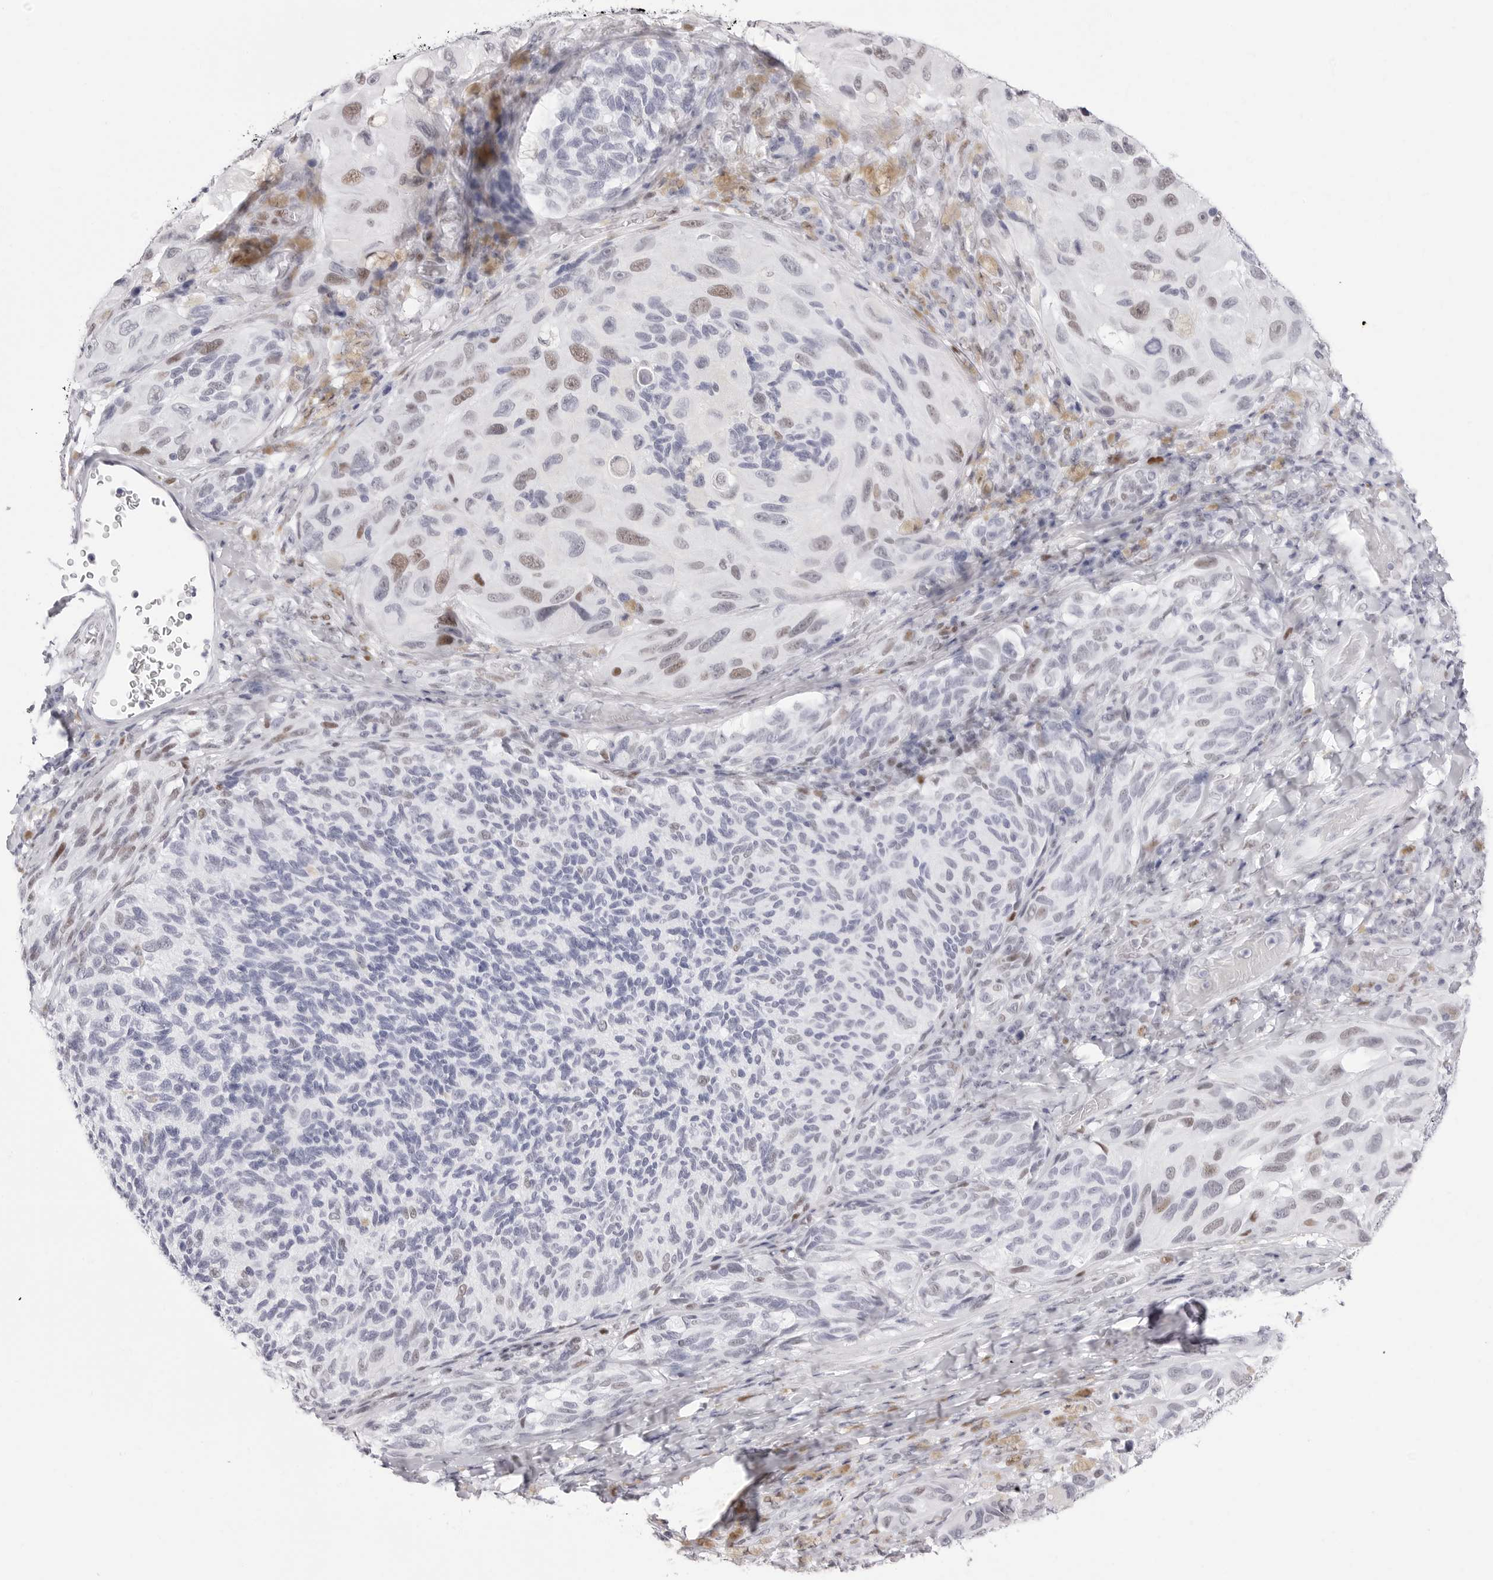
{"staining": {"intensity": "weak", "quantity": "25%-75%", "location": "nuclear"}, "tissue": "melanoma", "cell_type": "Tumor cells", "image_type": "cancer", "snomed": [{"axis": "morphology", "description": "Malignant melanoma, NOS"}, {"axis": "topography", "description": "Skin"}], "caption": "The image reveals a brown stain indicating the presence of a protein in the nuclear of tumor cells in malignant melanoma.", "gene": "NASP", "patient": {"sex": "female", "age": 73}}